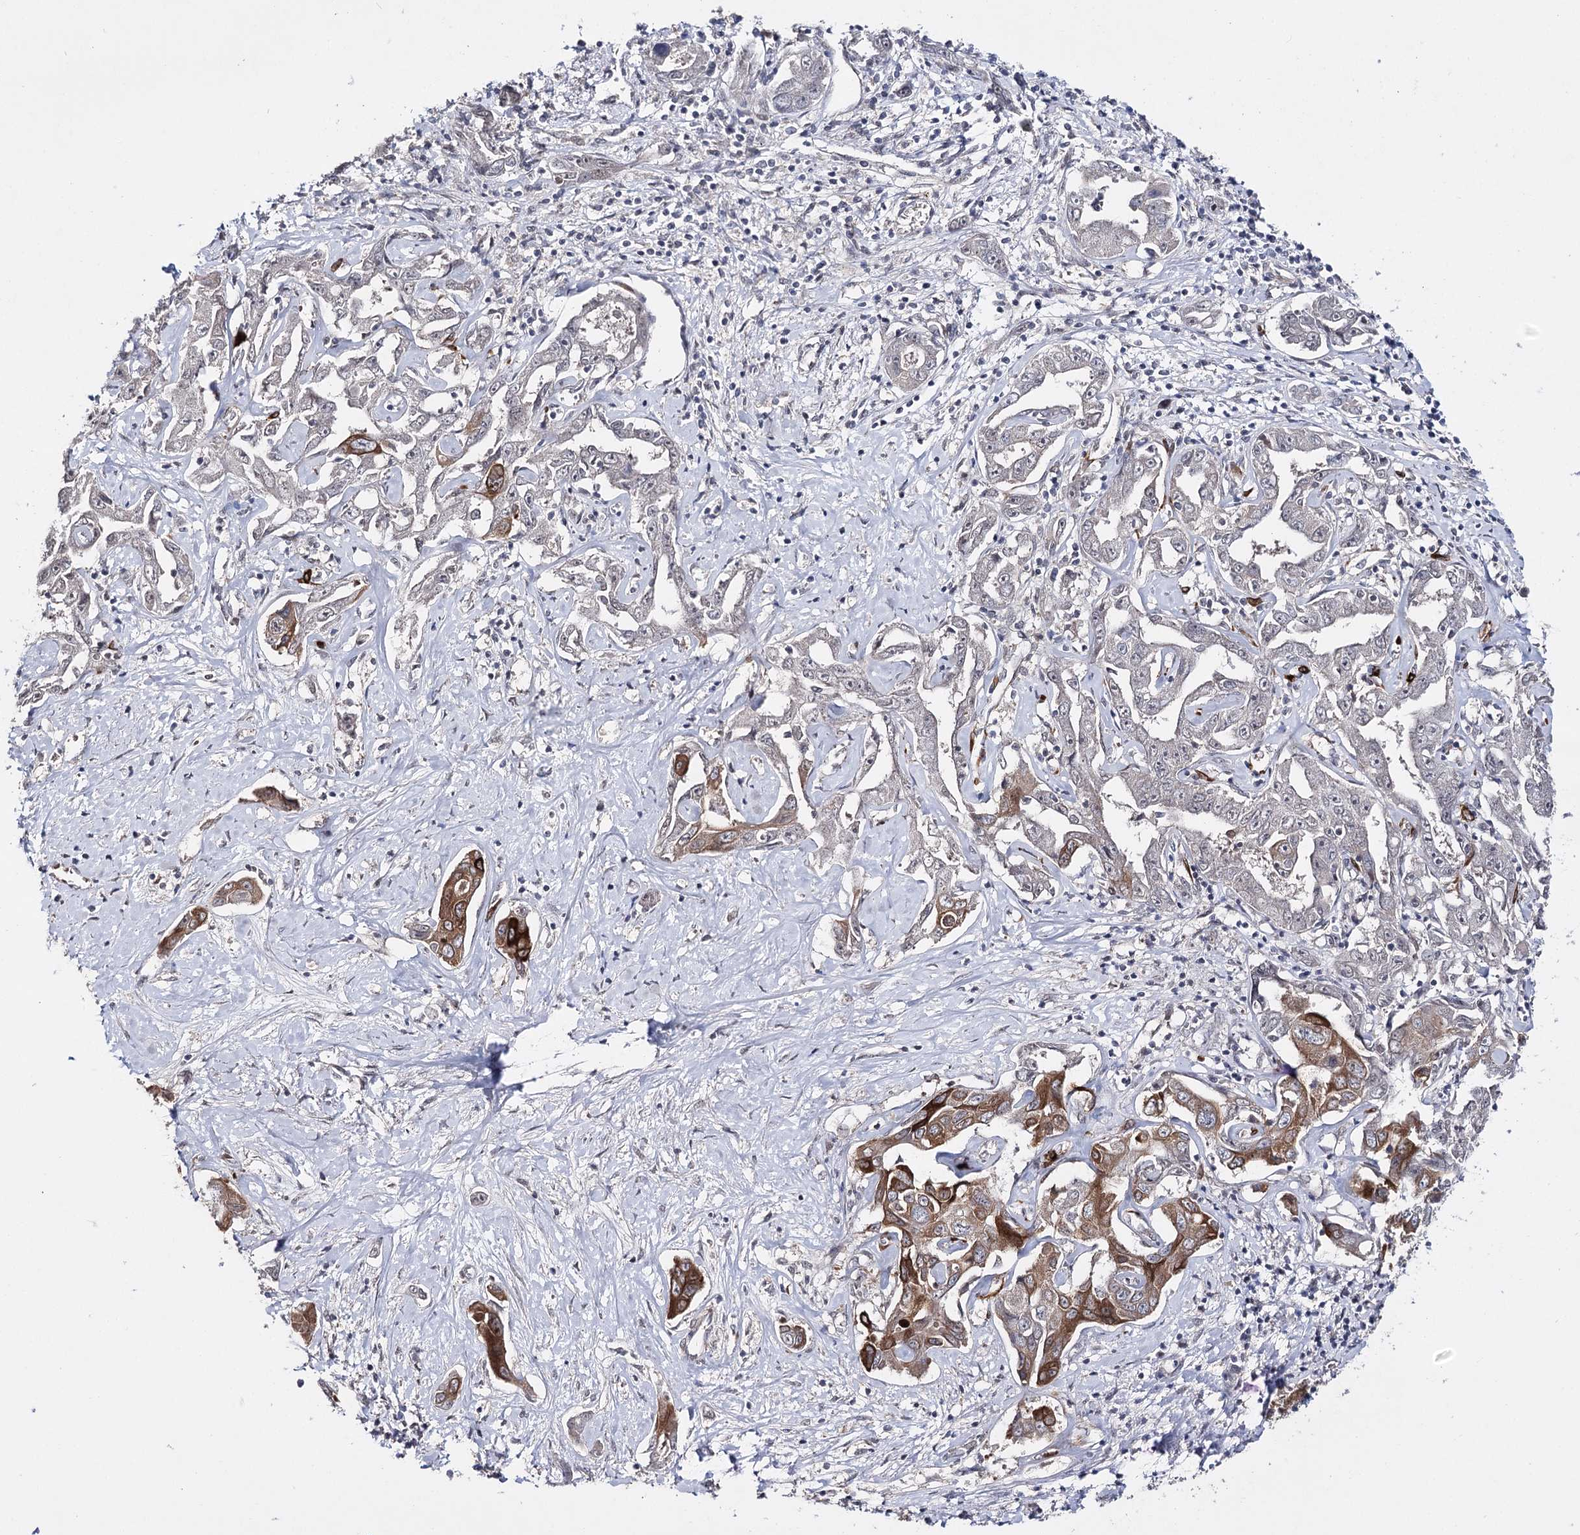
{"staining": {"intensity": "strong", "quantity": "<25%", "location": "cytoplasmic/membranous"}, "tissue": "liver cancer", "cell_type": "Tumor cells", "image_type": "cancer", "snomed": [{"axis": "morphology", "description": "Cholangiocarcinoma"}, {"axis": "topography", "description": "Liver"}], "caption": "IHC micrograph of liver cancer (cholangiocarcinoma) stained for a protein (brown), which reveals medium levels of strong cytoplasmic/membranous positivity in about <25% of tumor cells.", "gene": "HSD11B2", "patient": {"sex": "male", "age": 59}}